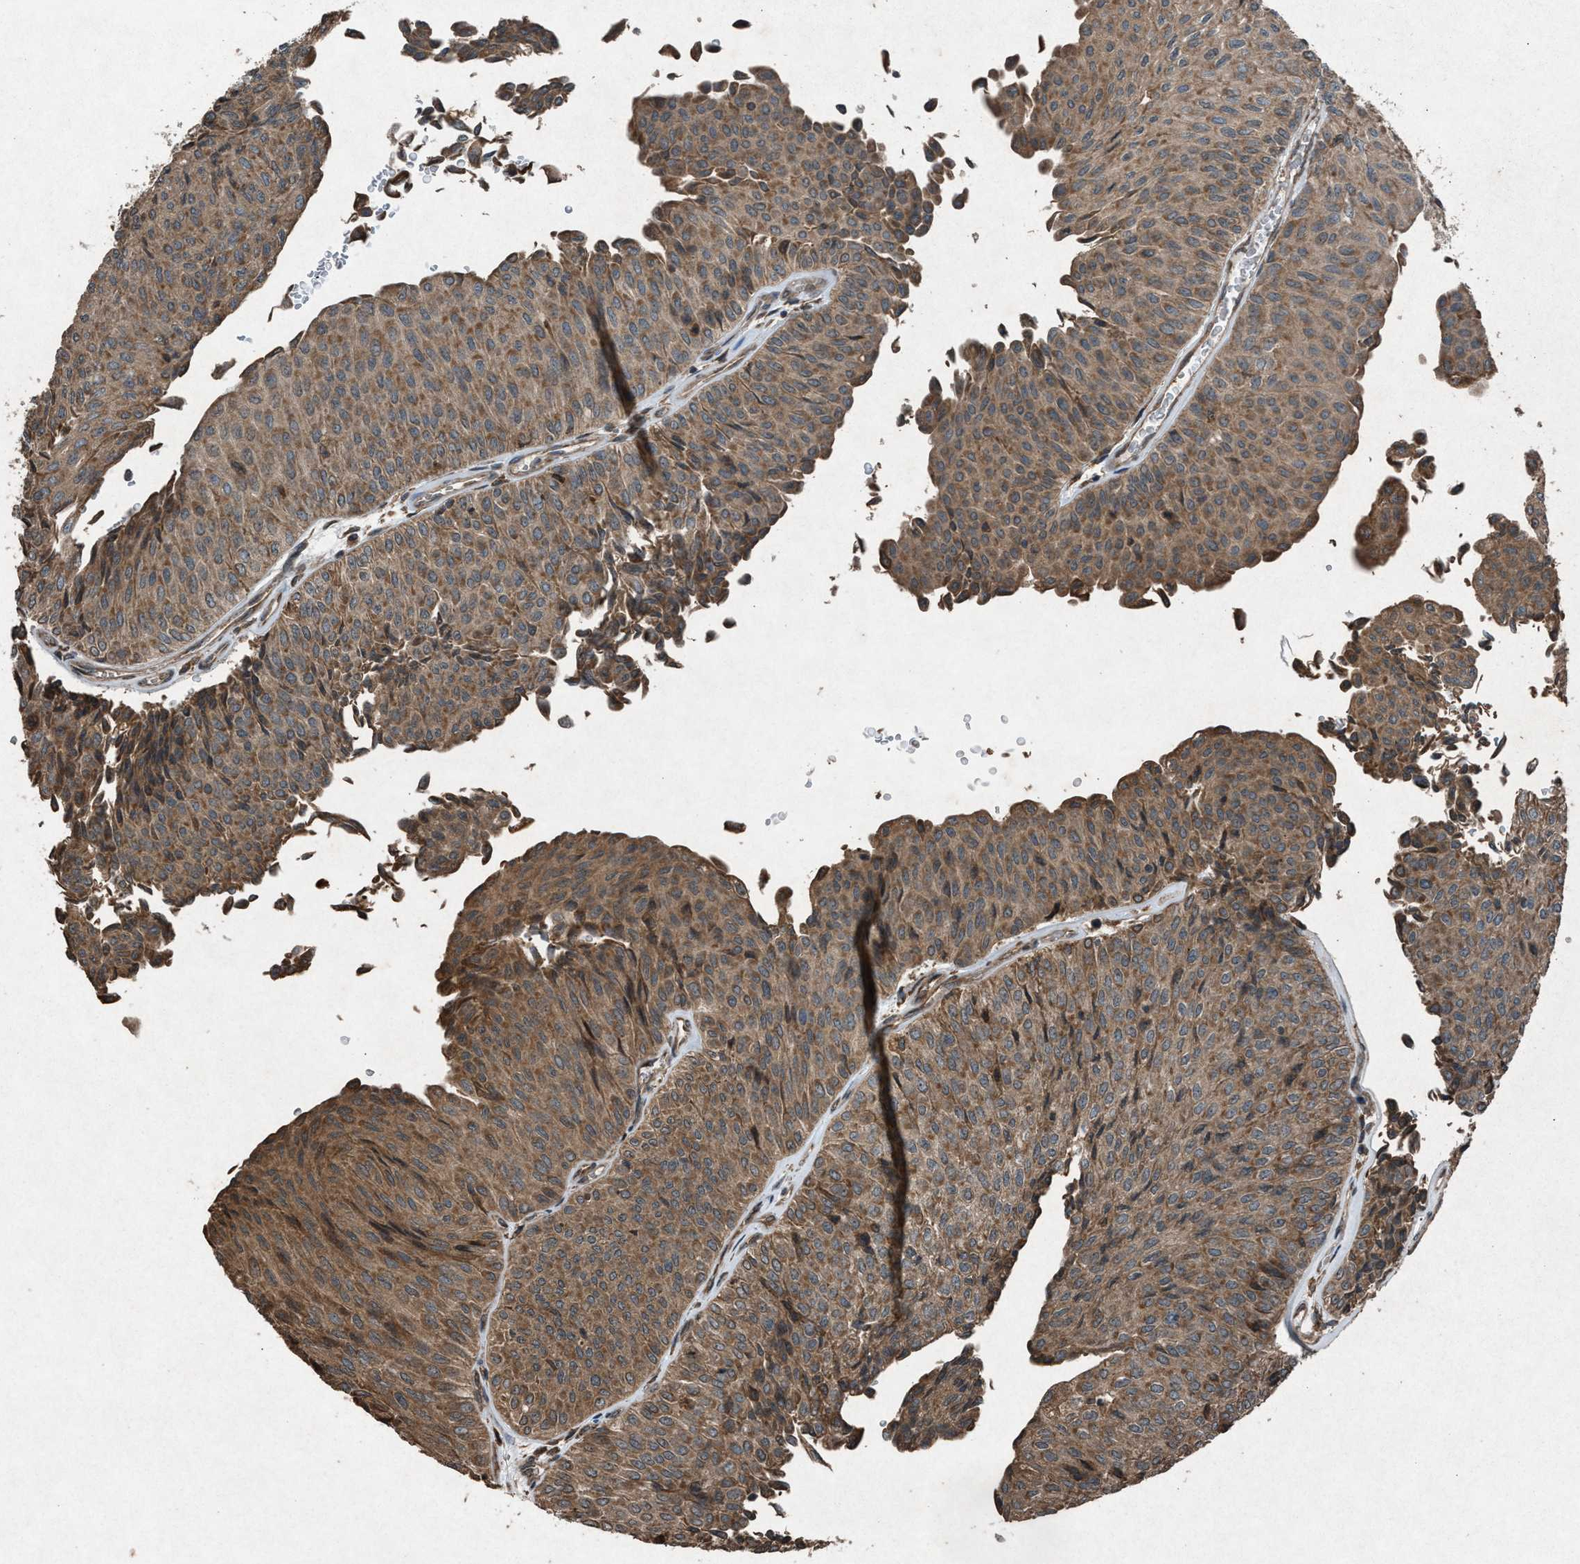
{"staining": {"intensity": "moderate", "quantity": ">75%", "location": "cytoplasmic/membranous"}, "tissue": "urothelial cancer", "cell_type": "Tumor cells", "image_type": "cancer", "snomed": [{"axis": "morphology", "description": "Urothelial carcinoma, Low grade"}, {"axis": "topography", "description": "Urinary bladder"}], "caption": "Urothelial cancer tissue reveals moderate cytoplasmic/membranous expression in about >75% of tumor cells, visualized by immunohistochemistry. The staining was performed using DAB (3,3'-diaminobenzidine), with brown indicating positive protein expression. Nuclei are stained blue with hematoxylin.", "gene": "CALR", "patient": {"sex": "male", "age": 78}}